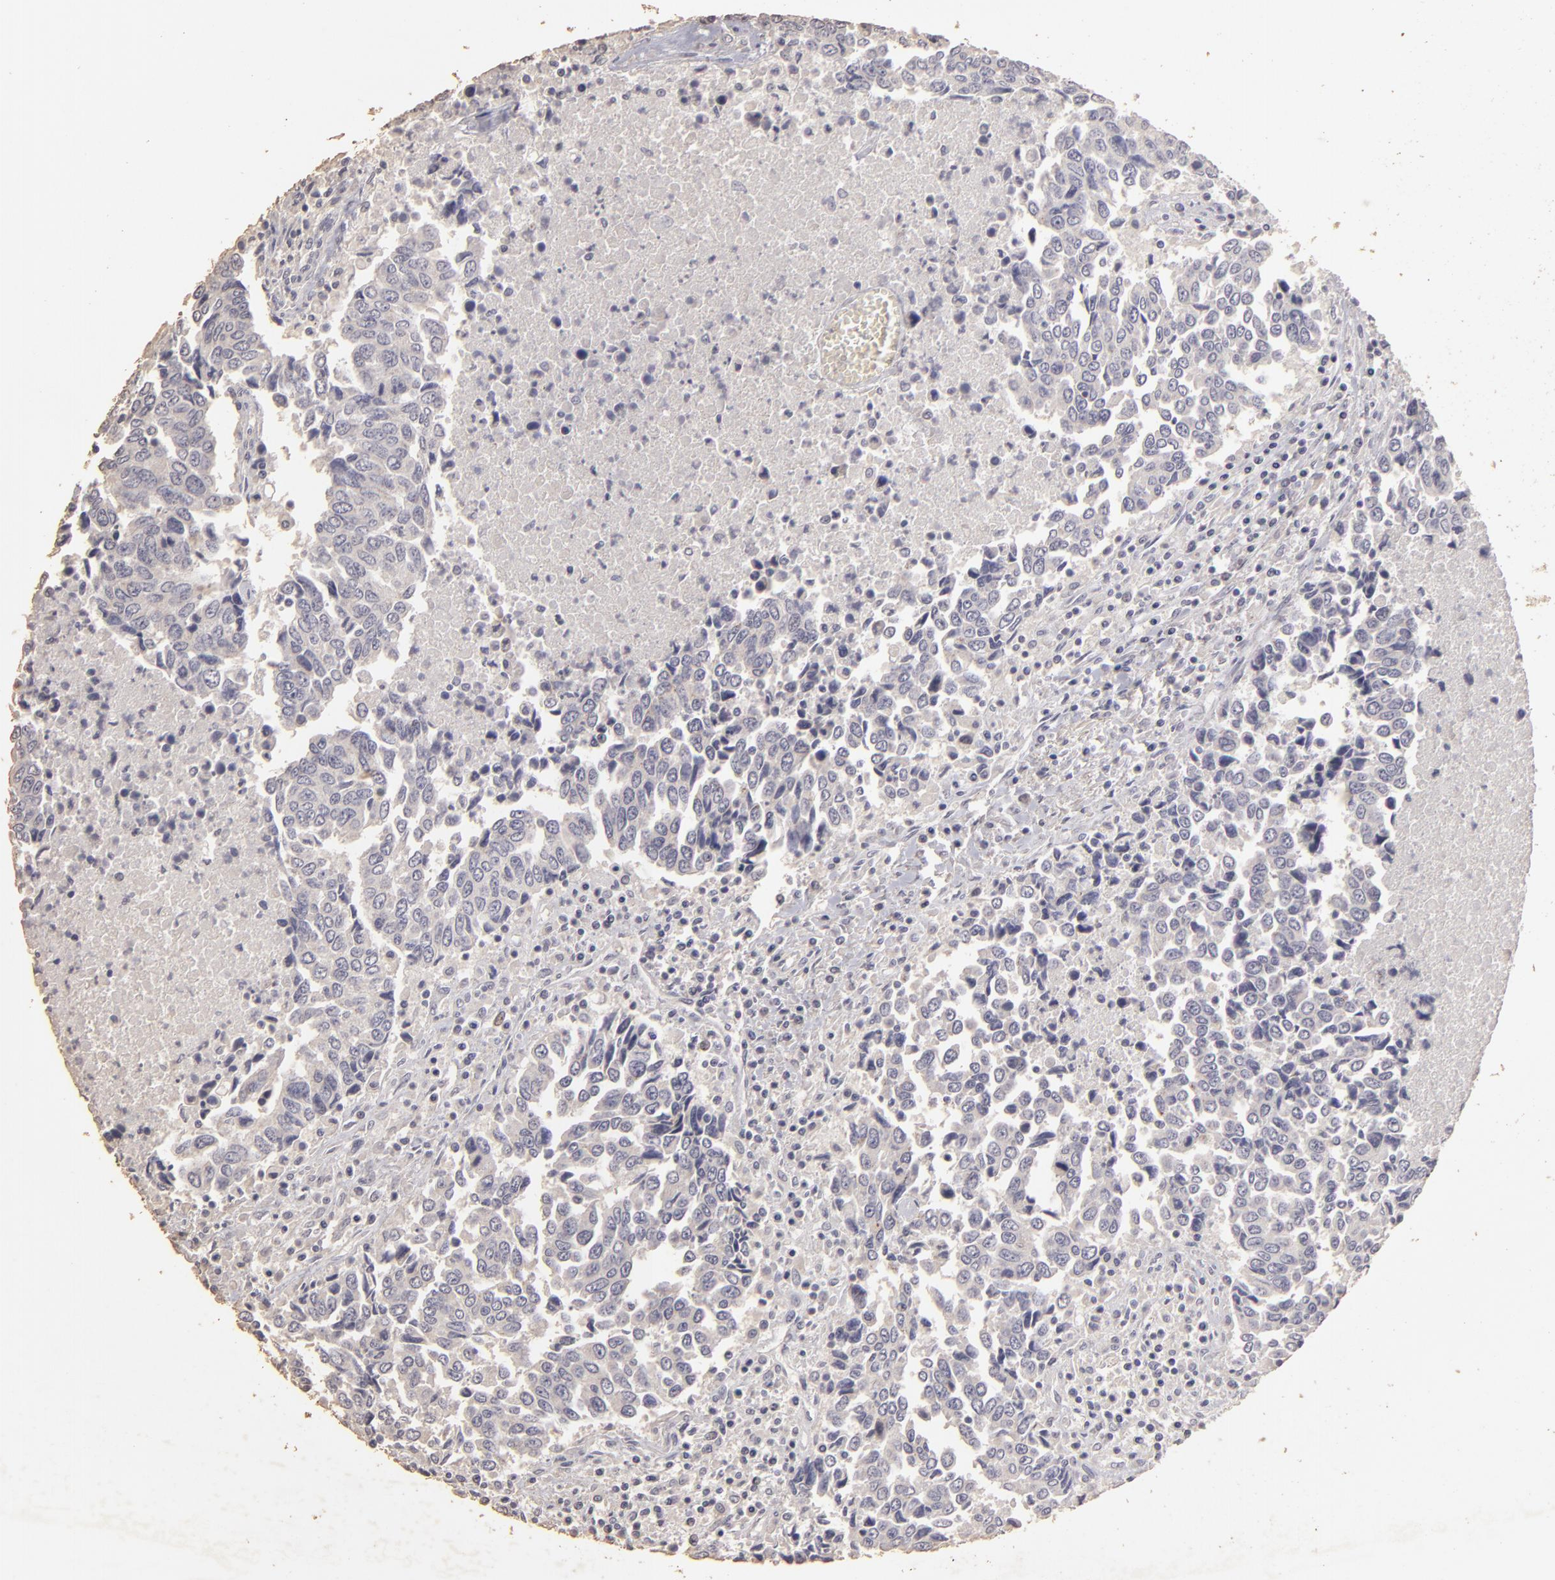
{"staining": {"intensity": "negative", "quantity": "none", "location": "none"}, "tissue": "urothelial cancer", "cell_type": "Tumor cells", "image_type": "cancer", "snomed": [{"axis": "morphology", "description": "Urothelial carcinoma, High grade"}, {"axis": "topography", "description": "Urinary bladder"}], "caption": "Immunohistochemical staining of human urothelial cancer demonstrates no significant positivity in tumor cells.", "gene": "BCL2L13", "patient": {"sex": "male", "age": 86}}